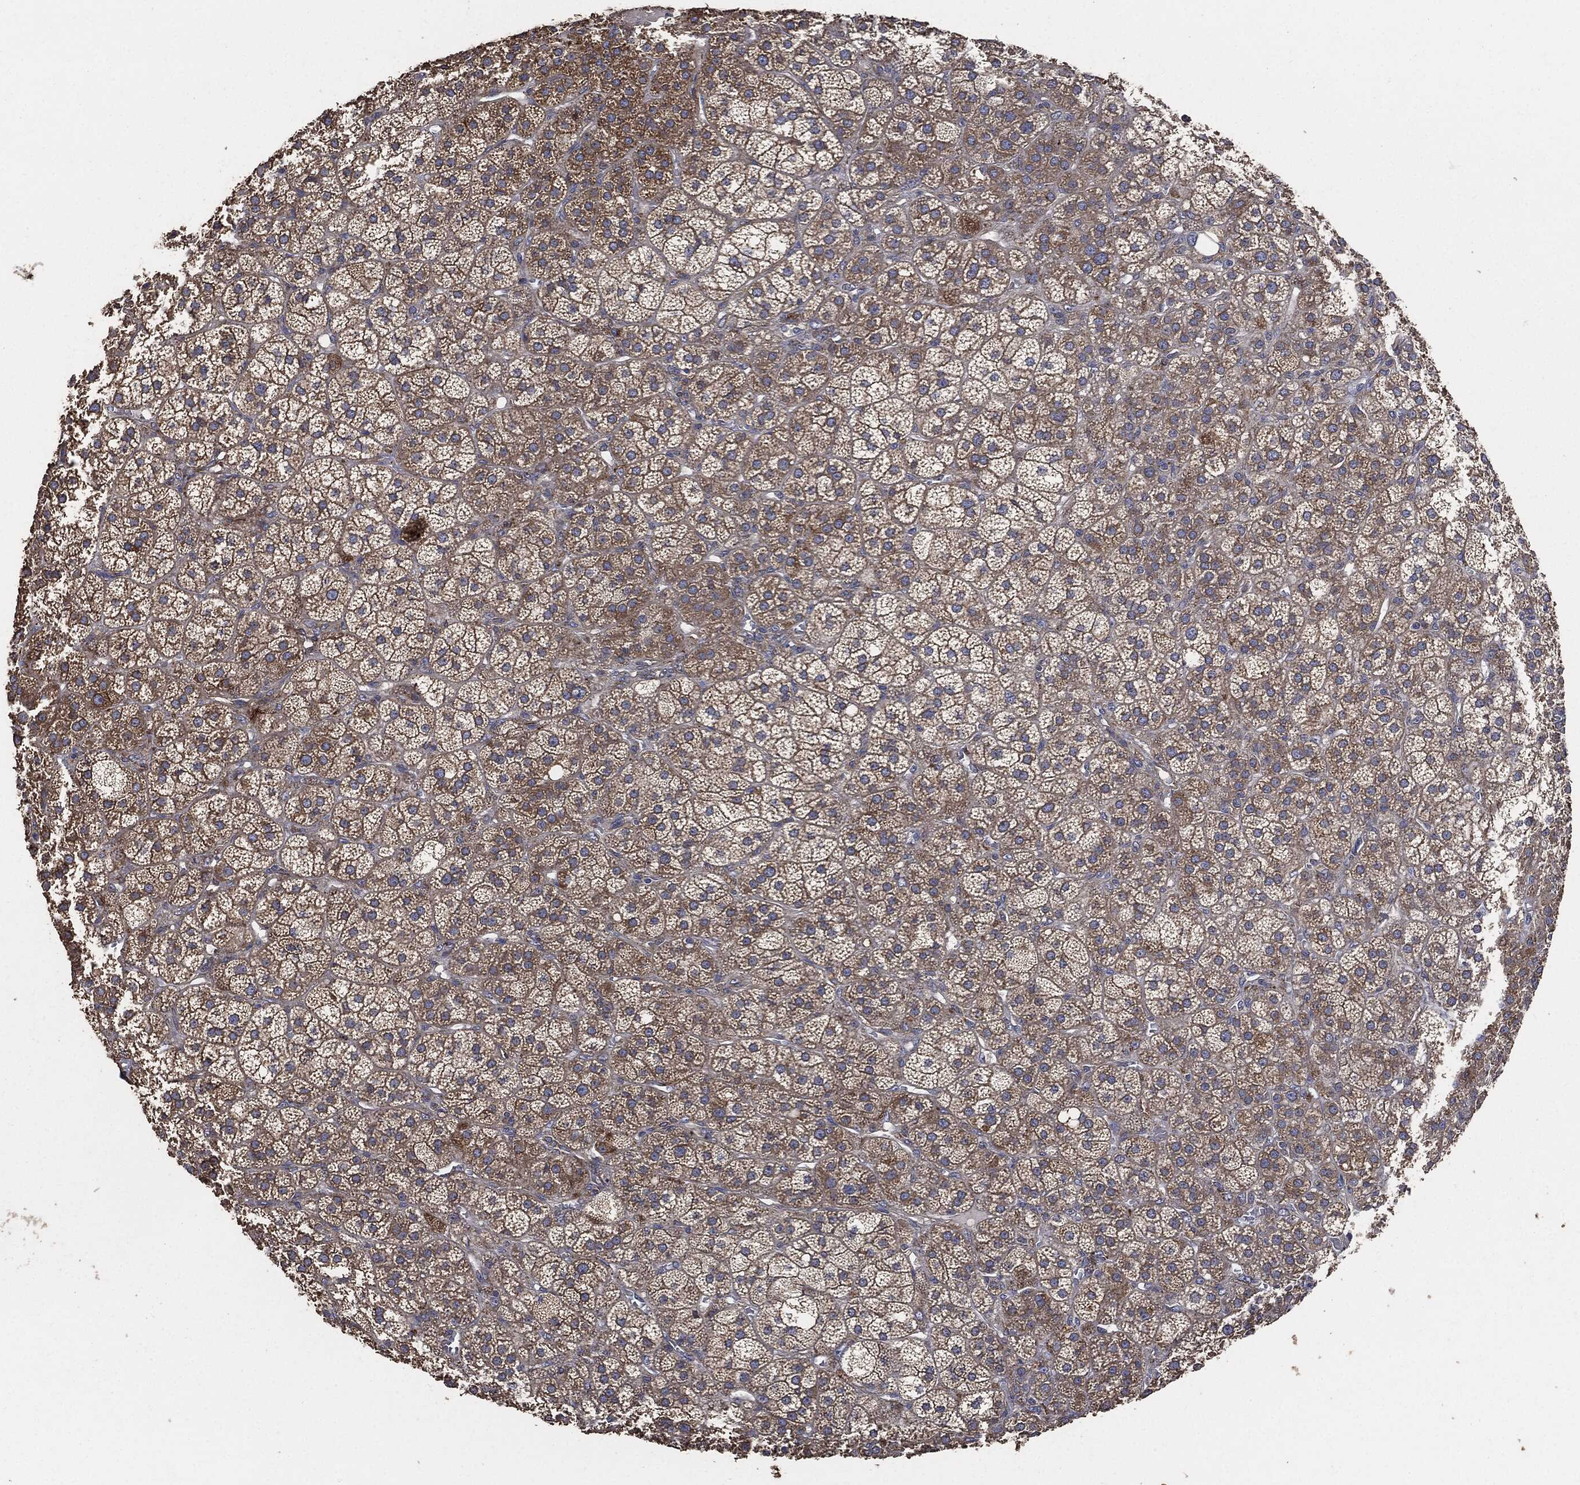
{"staining": {"intensity": "strong", "quantity": "<25%", "location": "cytoplasmic/membranous"}, "tissue": "adrenal gland", "cell_type": "Glandular cells", "image_type": "normal", "snomed": [{"axis": "morphology", "description": "Normal tissue, NOS"}, {"axis": "topography", "description": "Adrenal gland"}], "caption": "DAB (3,3'-diaminobenzidine) immunohistochemical staining of benign human adrenal gland displays strong cytoplasmic/membranous protein staining in about <25% of glandular cells. The staining was performed using DAB (3,3'-diaminobenzidine) to visualize the protein expression in brown, while the nuclei were stained in blue with hematoxylin (Magnification: 20x).", "gene": "STK3", "patient": {"sex": "female", "age": 60}}